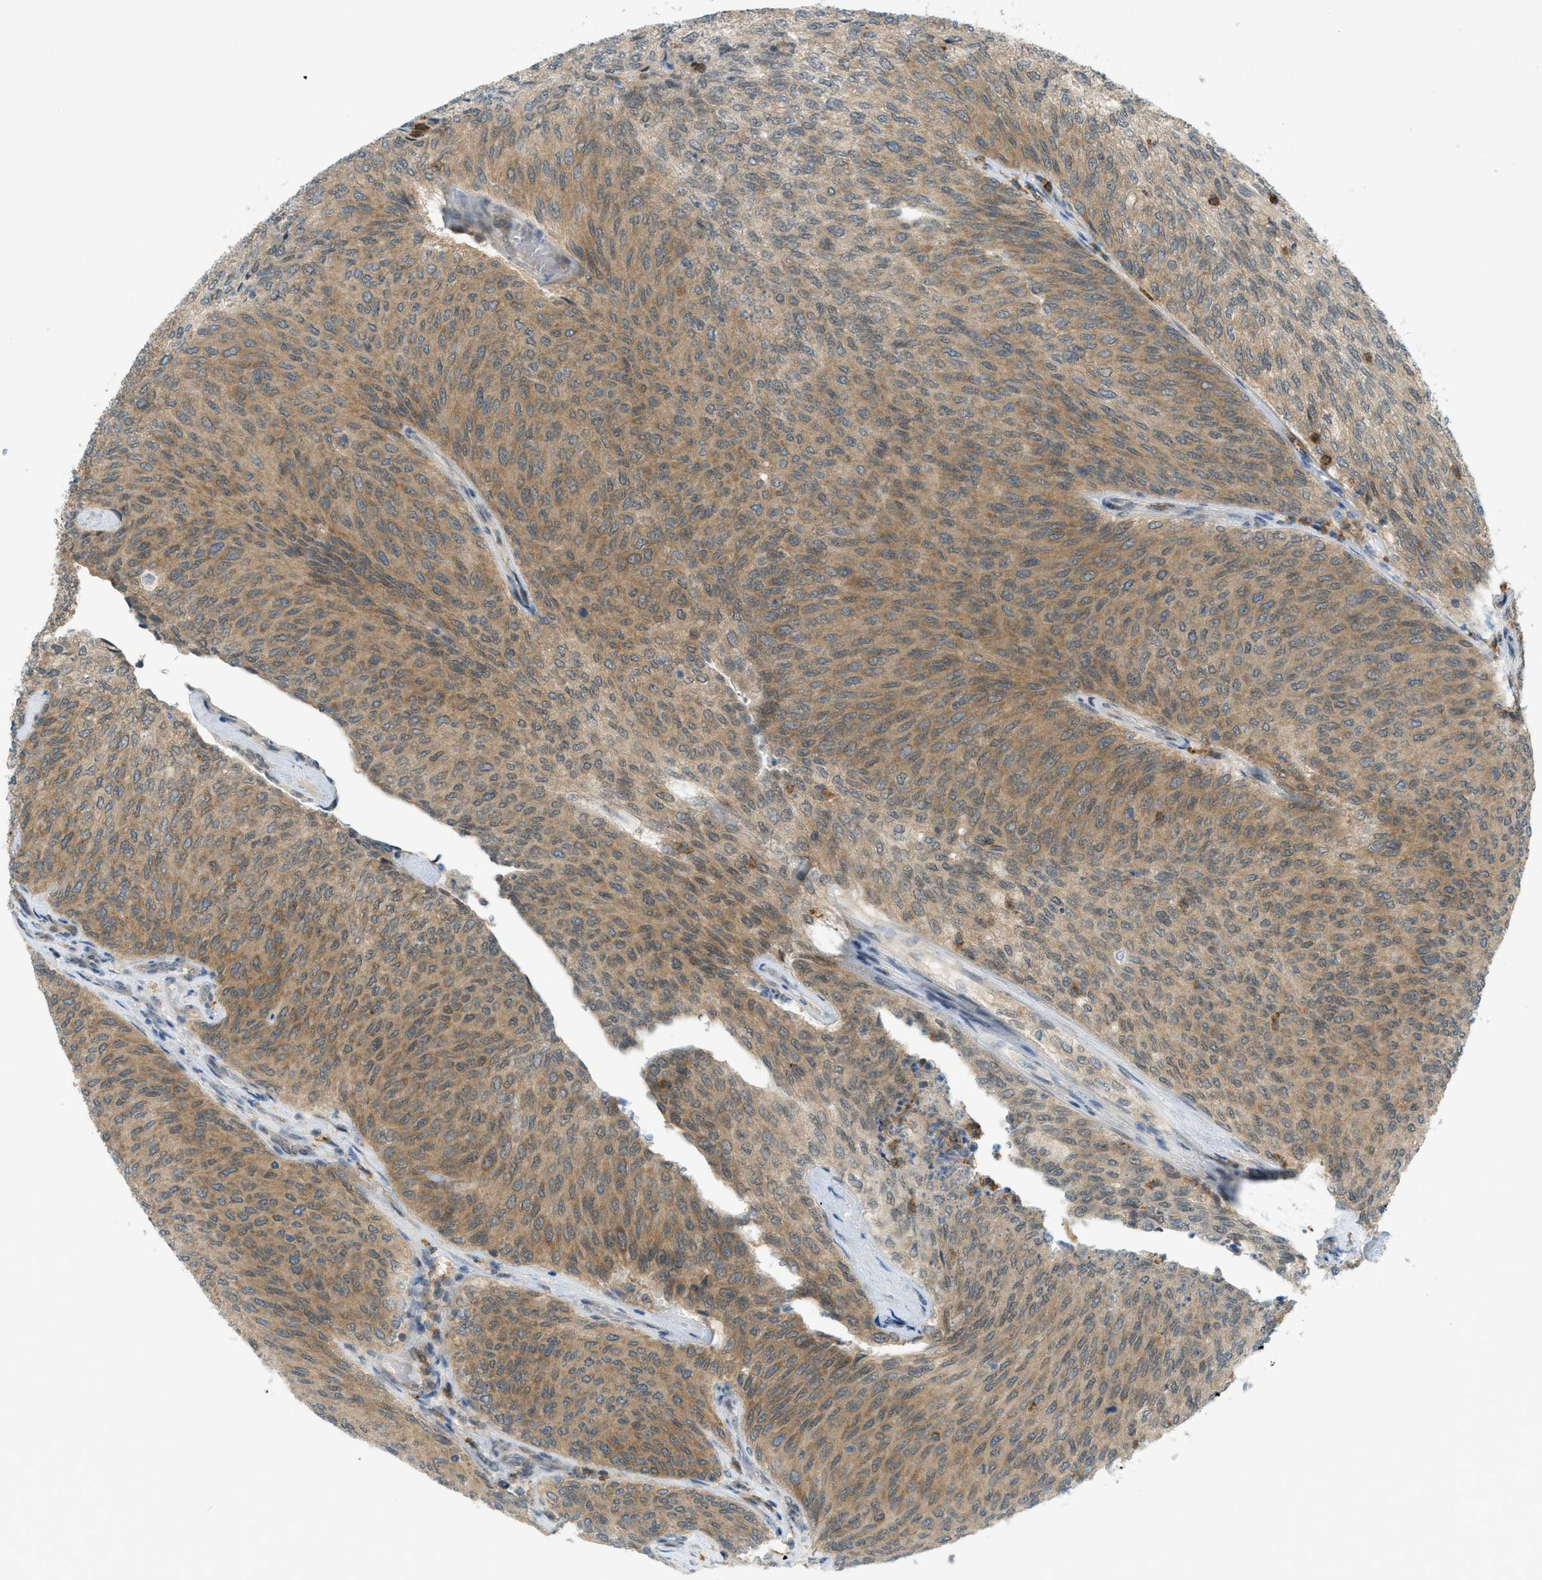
{"staining": {"intensity": "moderate", "quantity": ">75%", "location": "cytoplasmic/membranous"}, "tissue": "urothelial cancer", "cell_type": "Tumor cells", "image_type": "cancer", "snomed": [{"axis": "morphology", "description": "Urothelial carcinoma, Low grade"}, {"axis": "topography", "description": "Urinary bladder"}], "caption": "A medium amount of moderate cytoplasmic/membranous staining is appreciated in approximately >75% of tumor cells in urothelial carcinoma (low-grade) tissue.", "gene": "DYRK1A", "patient": {"sex": "female", "age": 79}}